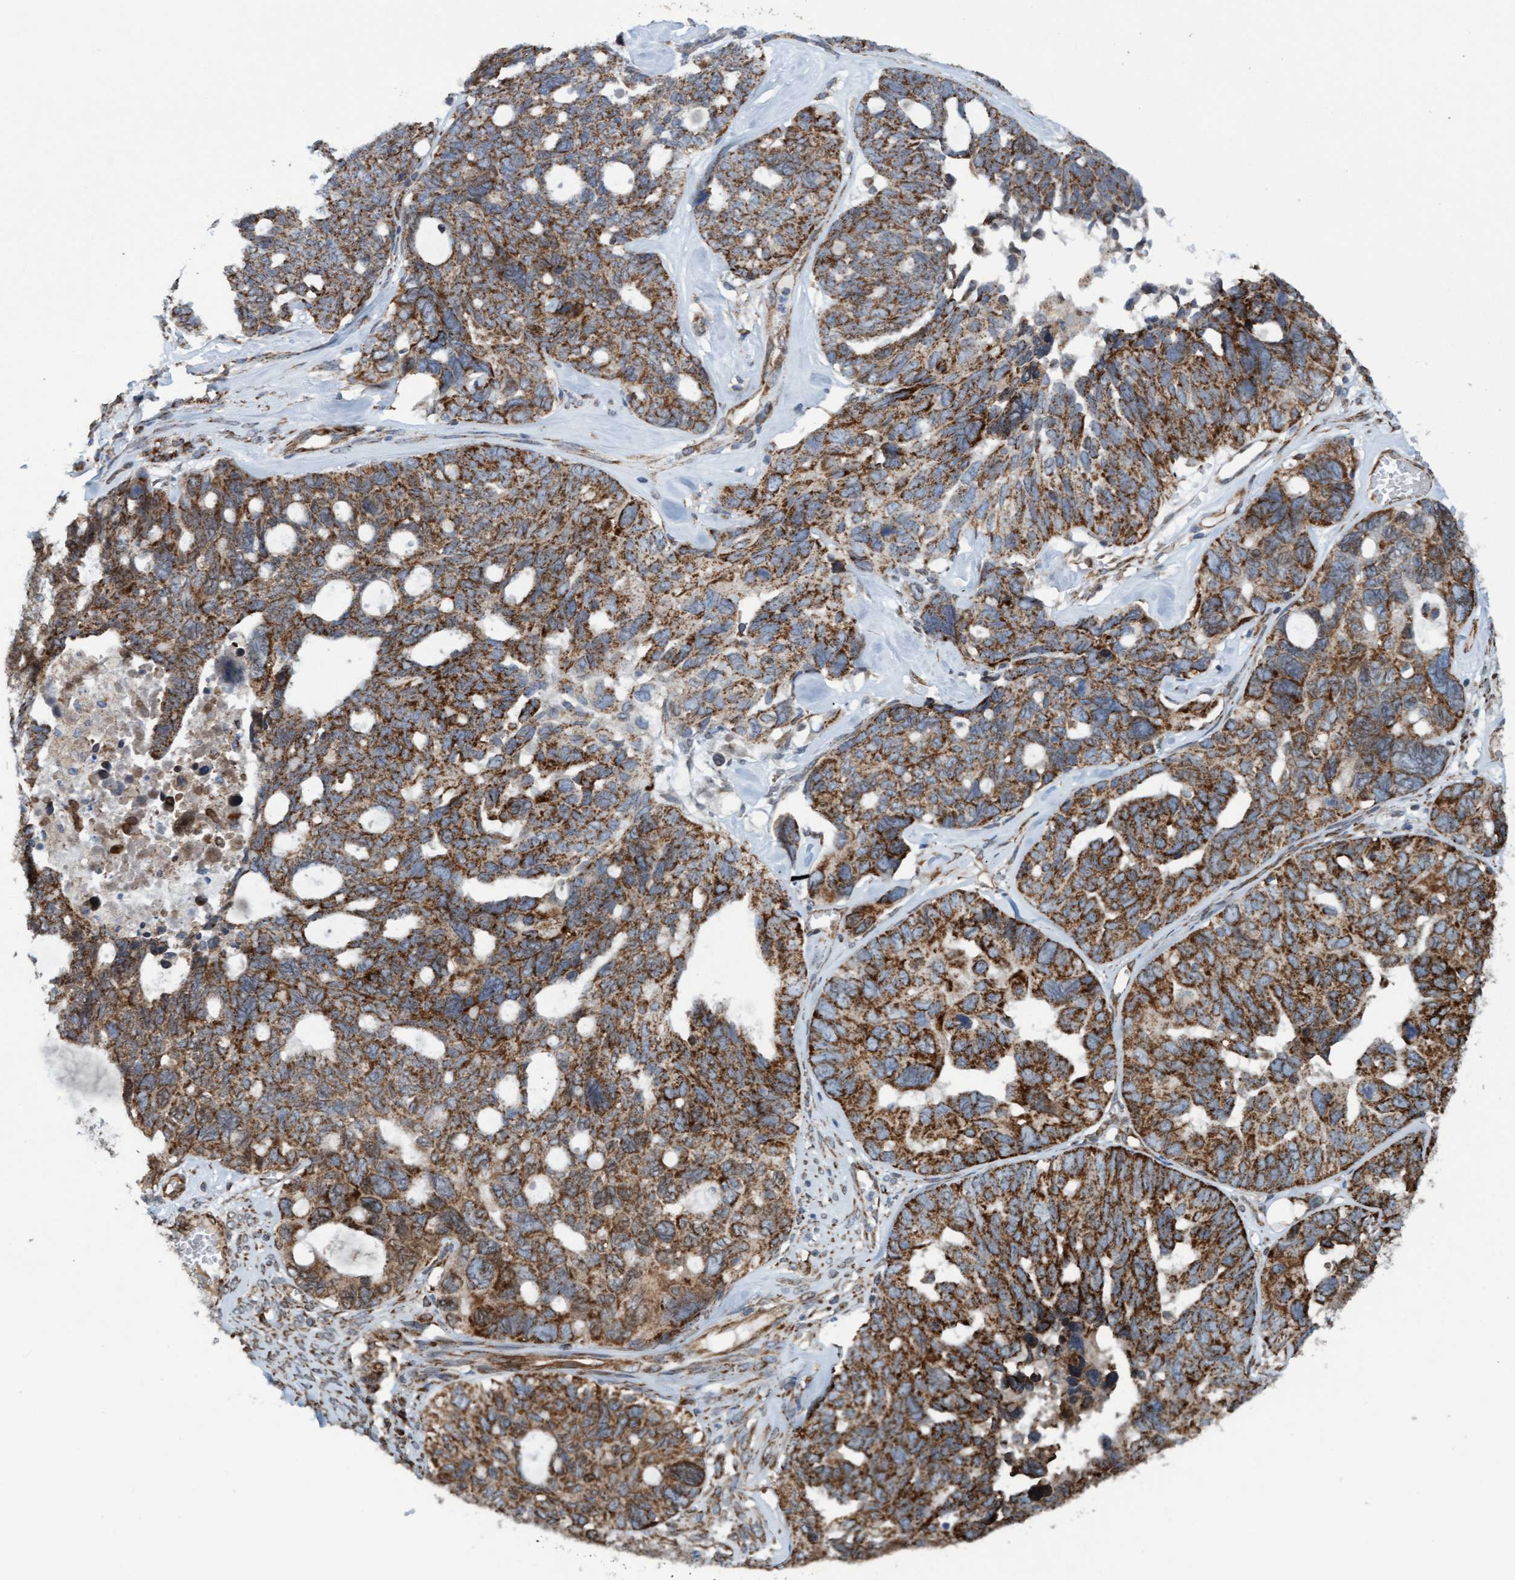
{"staining": {"intensity": "strong", "quantity": ">75%", "location": "cytoplasmic/membranous"}, "tissue": "ovarian cancer", "cell_type": "Tumor cells", "image_type": "cancer", "snomed": [{"axis": "morphology", "description": "Cystadenocarcinoma, serous, NOS"}, {"axis": "topography", "description": "Ovary"}], "caption": "Ovarian serous cystadenocarcinoma stained with a protein marker shows strong staining in tumor cells.", "gene": "MRPS23", "patient": {"sex": "female", "age": 79}}